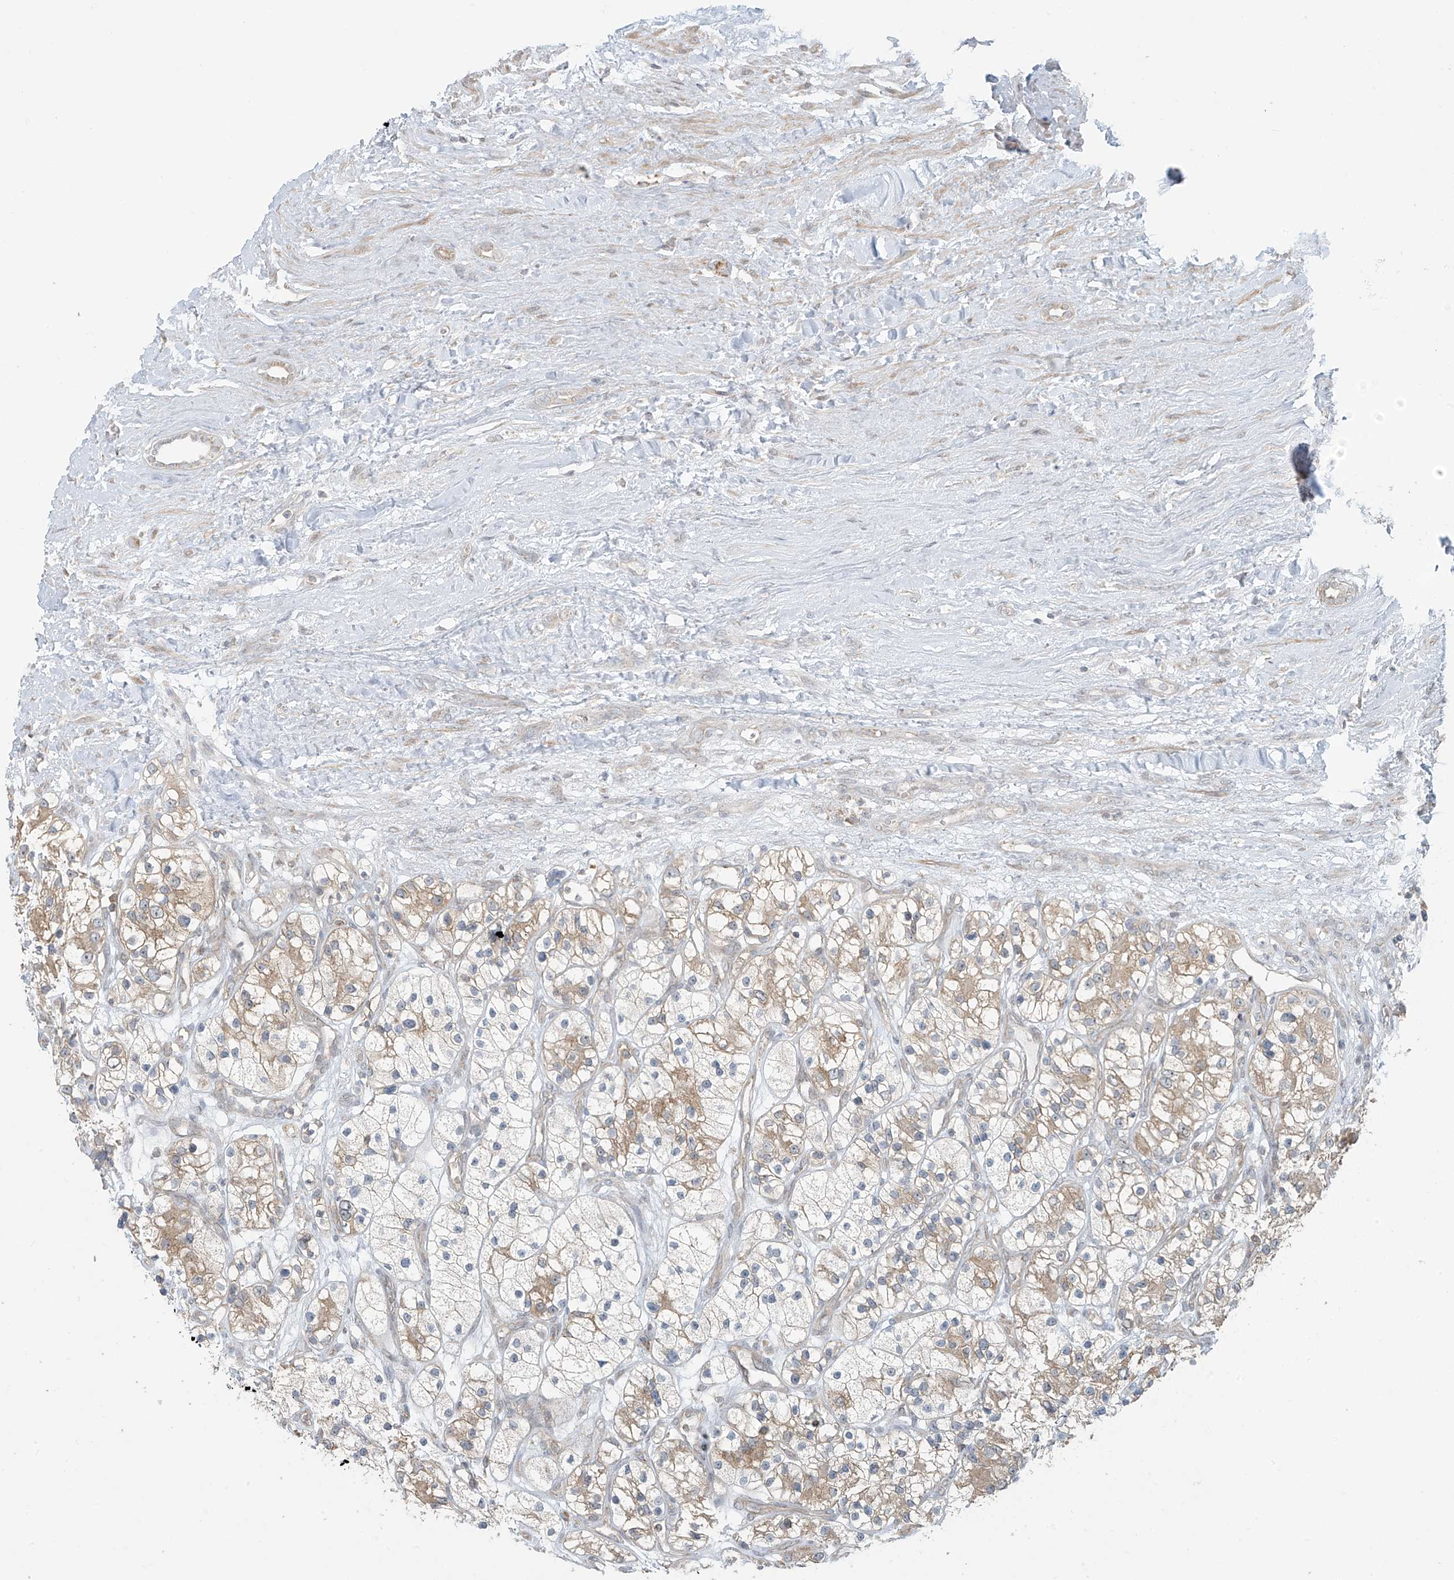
{"staining": {"intensity": "weak", "quantity": "<25%", "location": "cytoplasmic/membranous"}, "tissue": "renal cancer", "cell_type": "Tumor cells", "image_type": "cancer", "snomed": [{"axis": "morphology", "description": "Adenocarcinoma, NOS"}, {"axis": "topography", "description": "Kidney"}], "caption": "An image of renal adenocarcinoma stained for a protein displays no brown staining in tumor cells.", "gene": "HDDC2", "patient": {"sex": "female", "age": 57}}